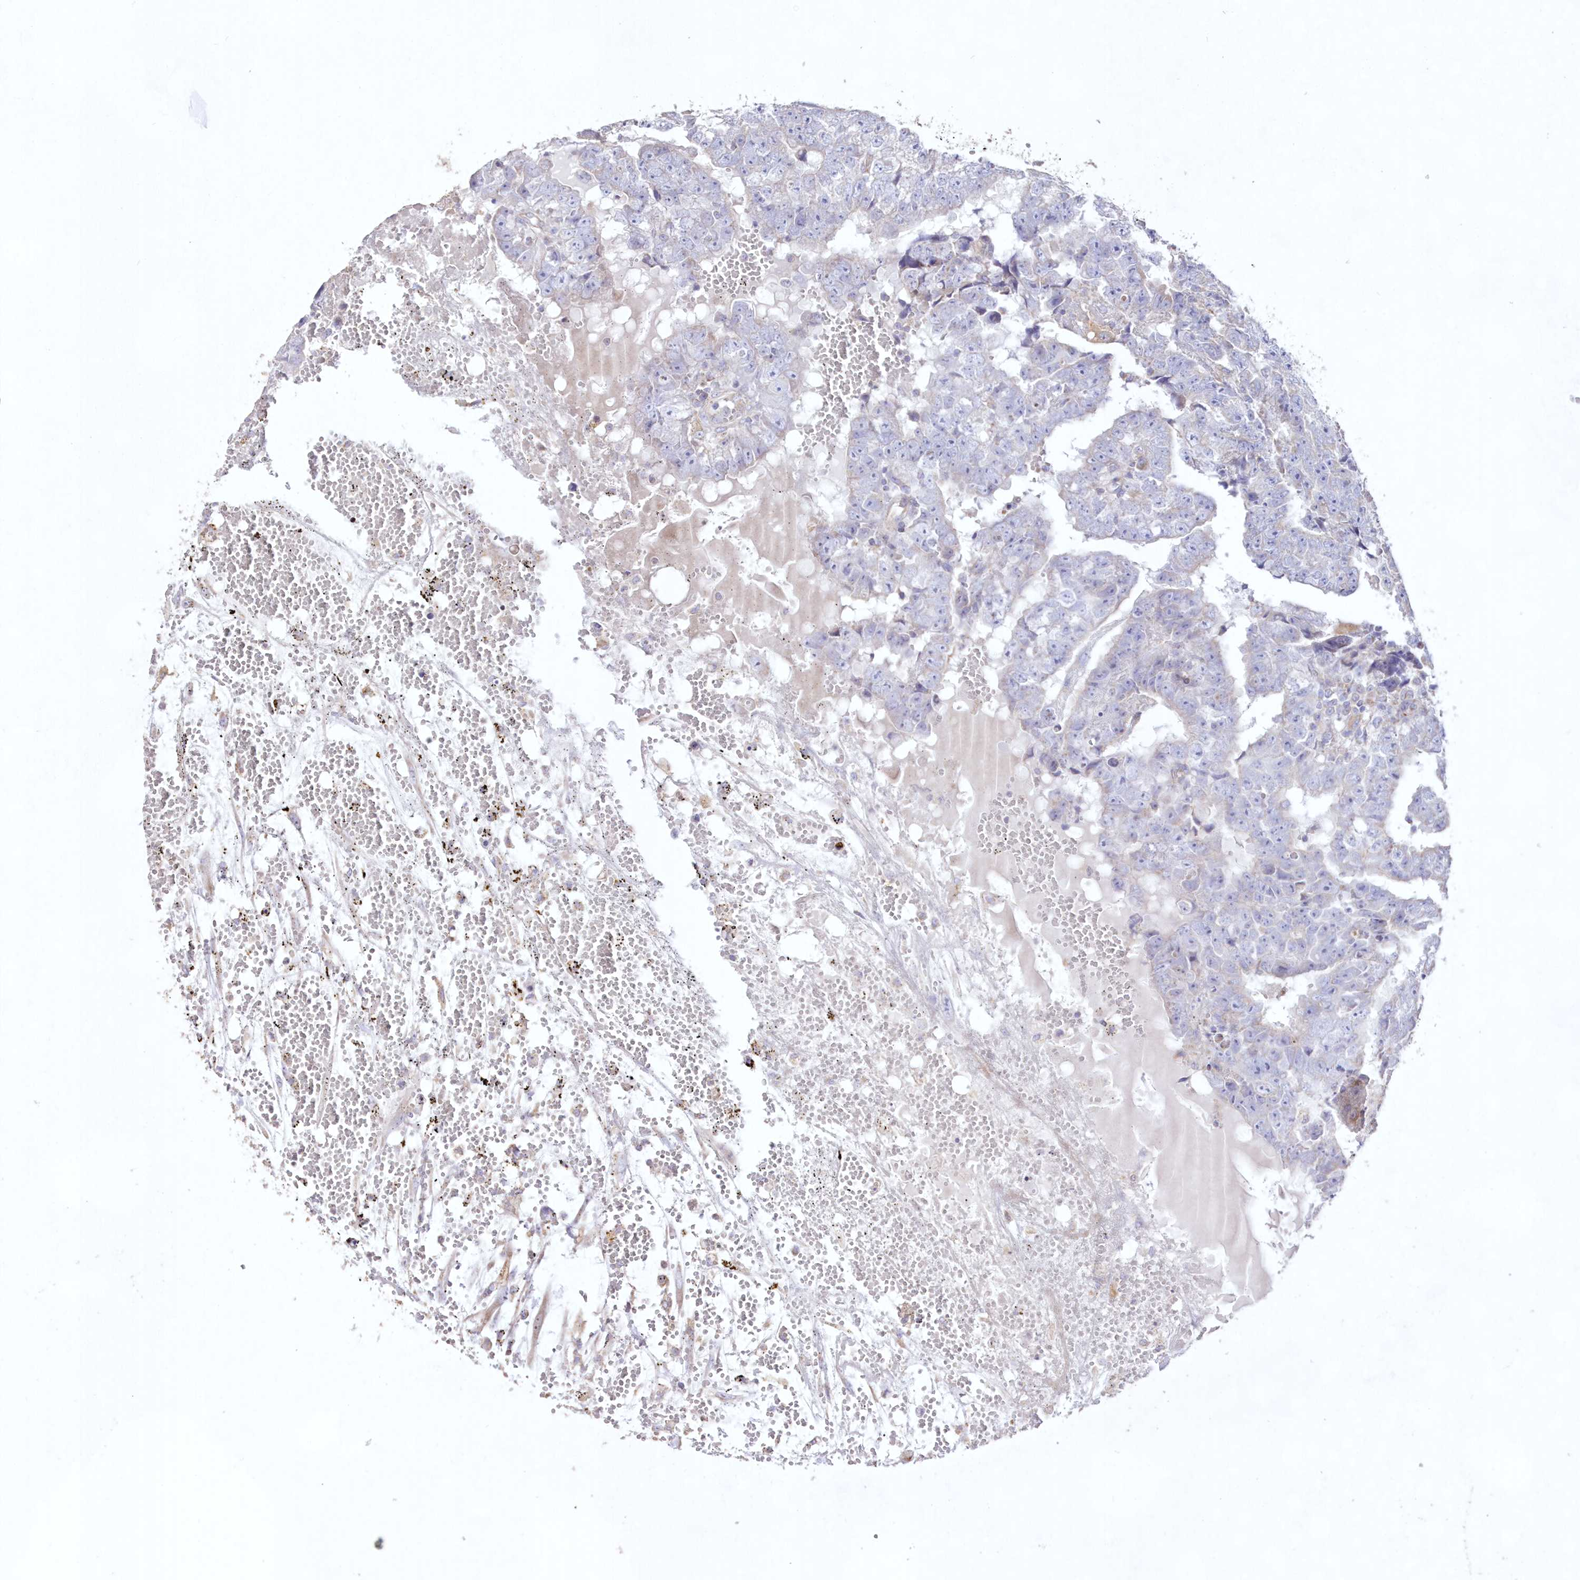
{"staining": {"intensity": "negative", "quantity": "none", "location": "none"}, "tissue": "testis cancer", "cell_type": "Tumor cells", "image_type": "cancer", "snomed": [{"axis": "morphology", "description": "Carcinoma, Embryonal, NOS"}, {"axis": "topography", "description": "Testis"}], "caption": "Immunohistochemistry micrograph of human testis cancer (embryonal carcinoma) stained for a protein (brown), which exhibits no staining in tumor cells. (Immunohistochemistry, brightfield microscopy, high magnification).", "gene": "HADHB", "patient": {"sex": "male", "age": 25}}